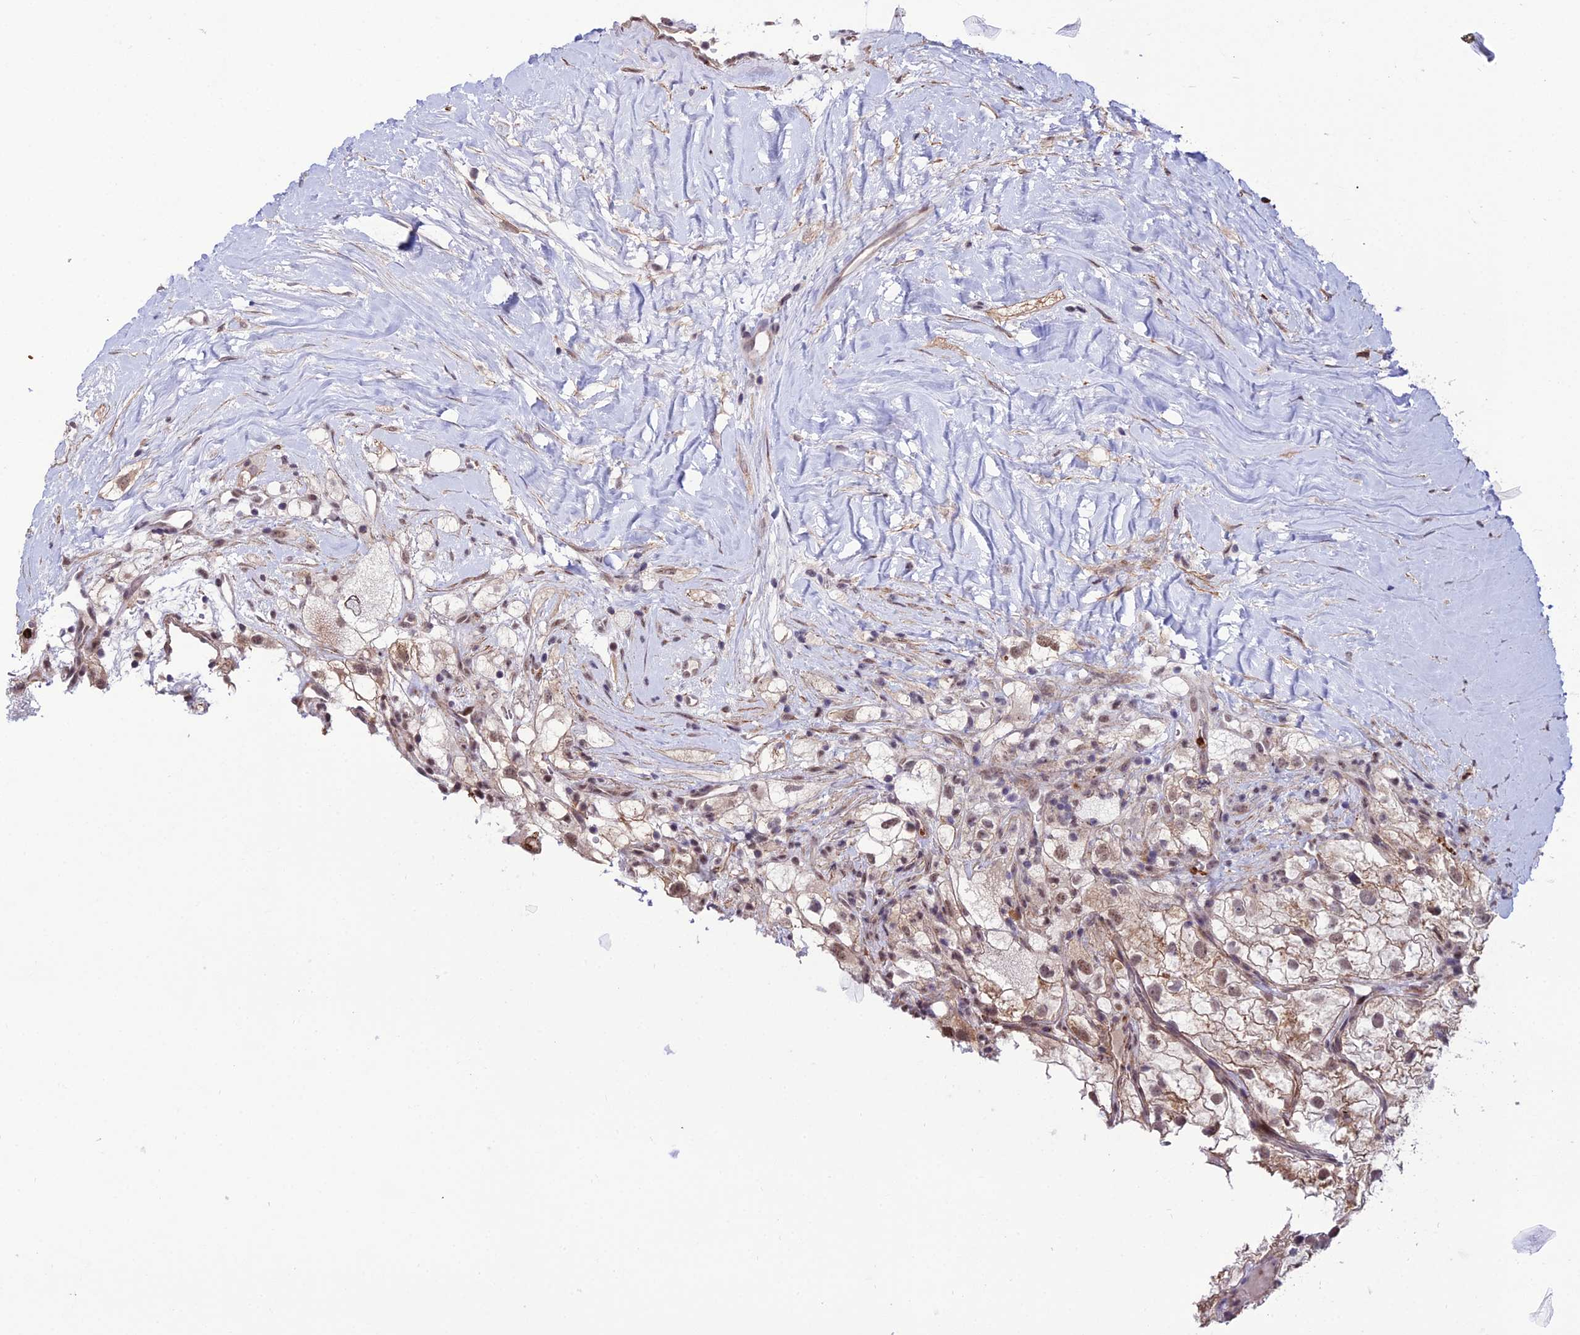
{"staining": {"intensity": "weak", "quantity": "25%-75%", "location": "cytoplasmic/membranous,nuclear"}, "tissue": "renal cancer", "cell_type": "Tumor cells", "image_type": "cancer", "snomed": [{"axis": "morphology", "description": "Adenocarcinoma, NOS"}, {"axis": "topography", "description": "Kidney"}], "caption": "Renal cancer (adenocarcinoma) stained with a brown dye shows weak cytoplasmic/membranous and nuclear positive staining in about 25%-75% of tumor cells.", "gene": "COL6A6", "patient": {"sex": "male", "age": 59}}